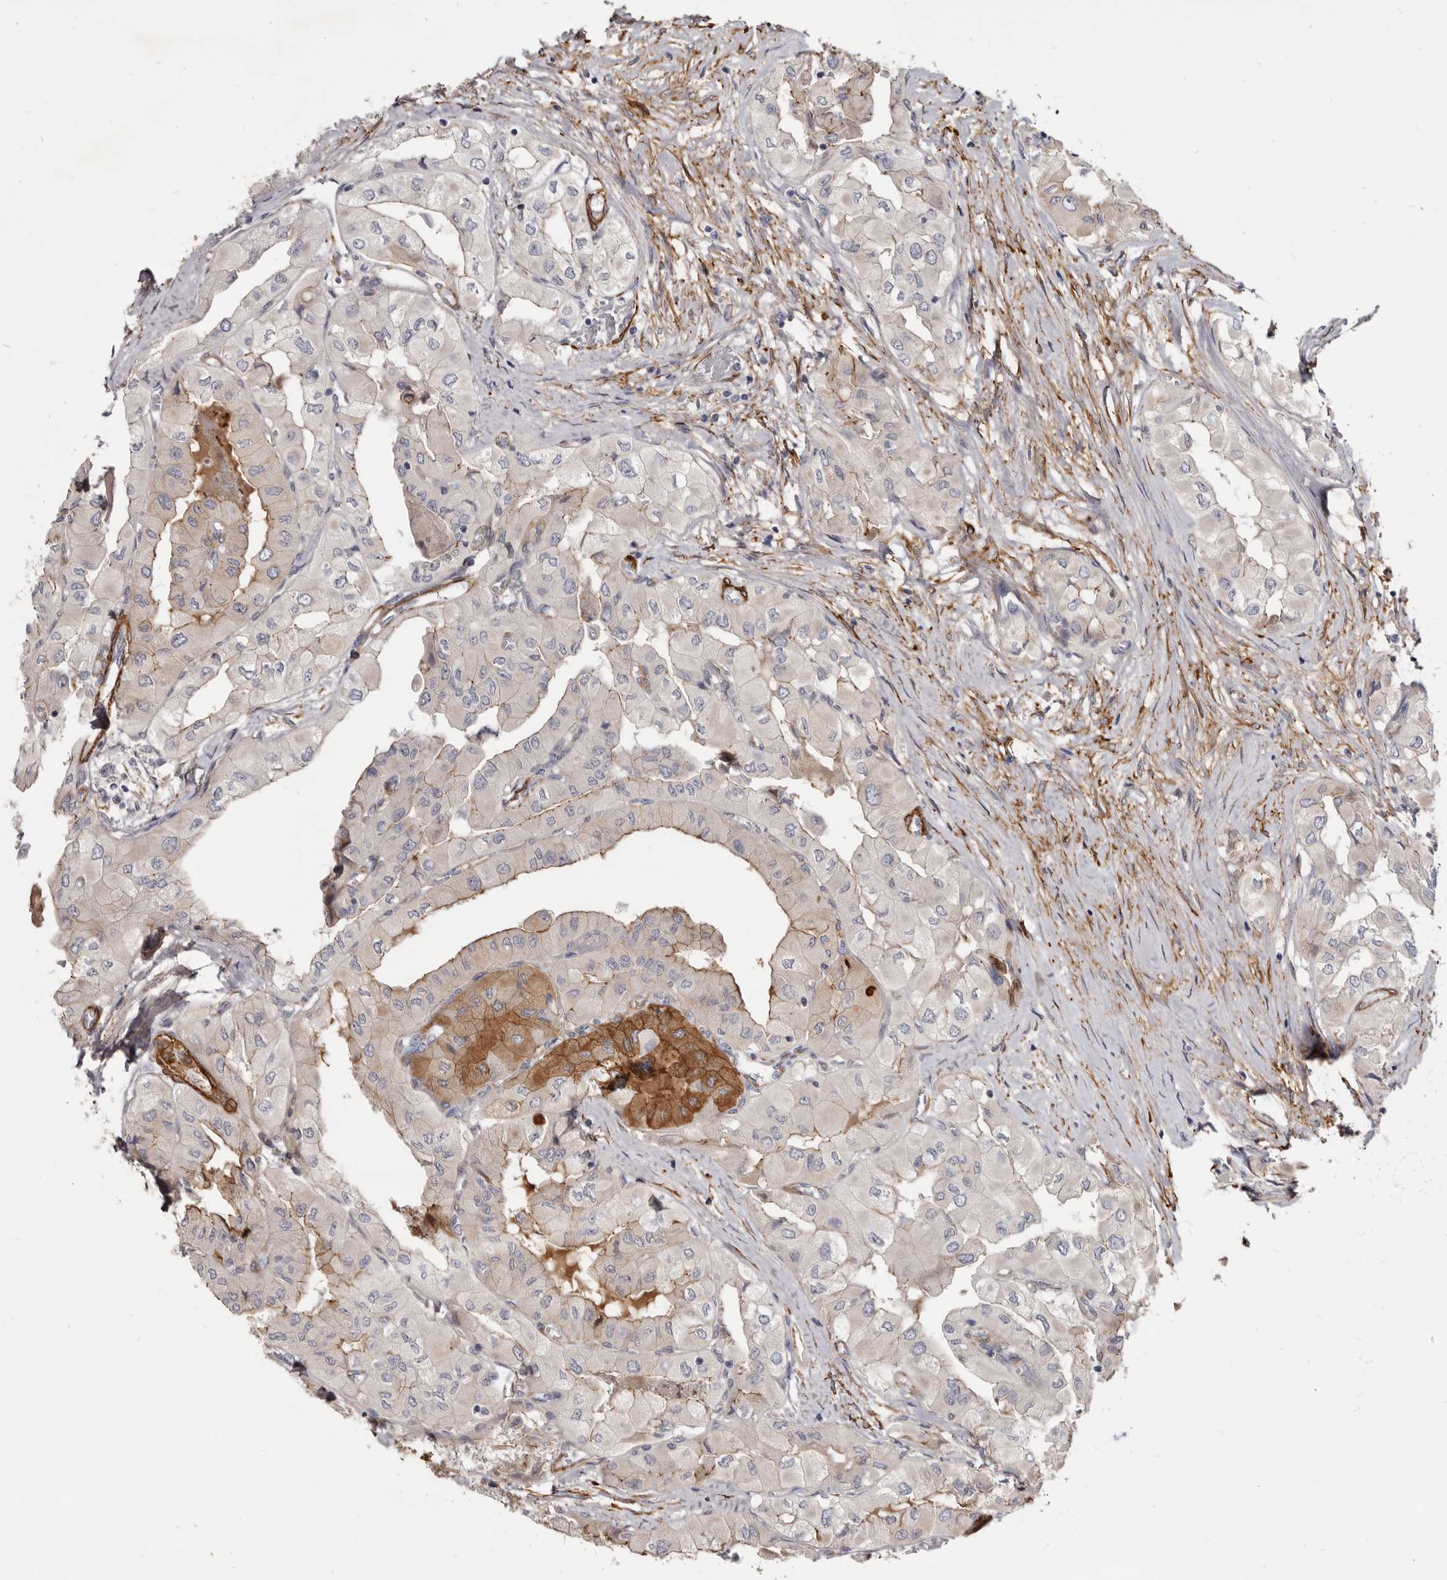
{"staining": {"intensity": "moderate", "quantity": "<25%", "location": "cytoplasmic/membranous"}, "tissue": "thyroid cancer", "cell_type": "Tumor cells", "image_type": "cancer", "snomed": [{"axis": "morphology", "description": "Papillary adenocarcinoma, NOS"}, {"axis": "topography", "description": "Thyroid gland"}], "caption": "The histopathology image reveals staining of thyroid cancer, revealing moderate cytoplasmic/membranous protein positivity (brown color) within tumor cells.", "gene": "CGN", "patient": {"sex": "female", "age": 59}}